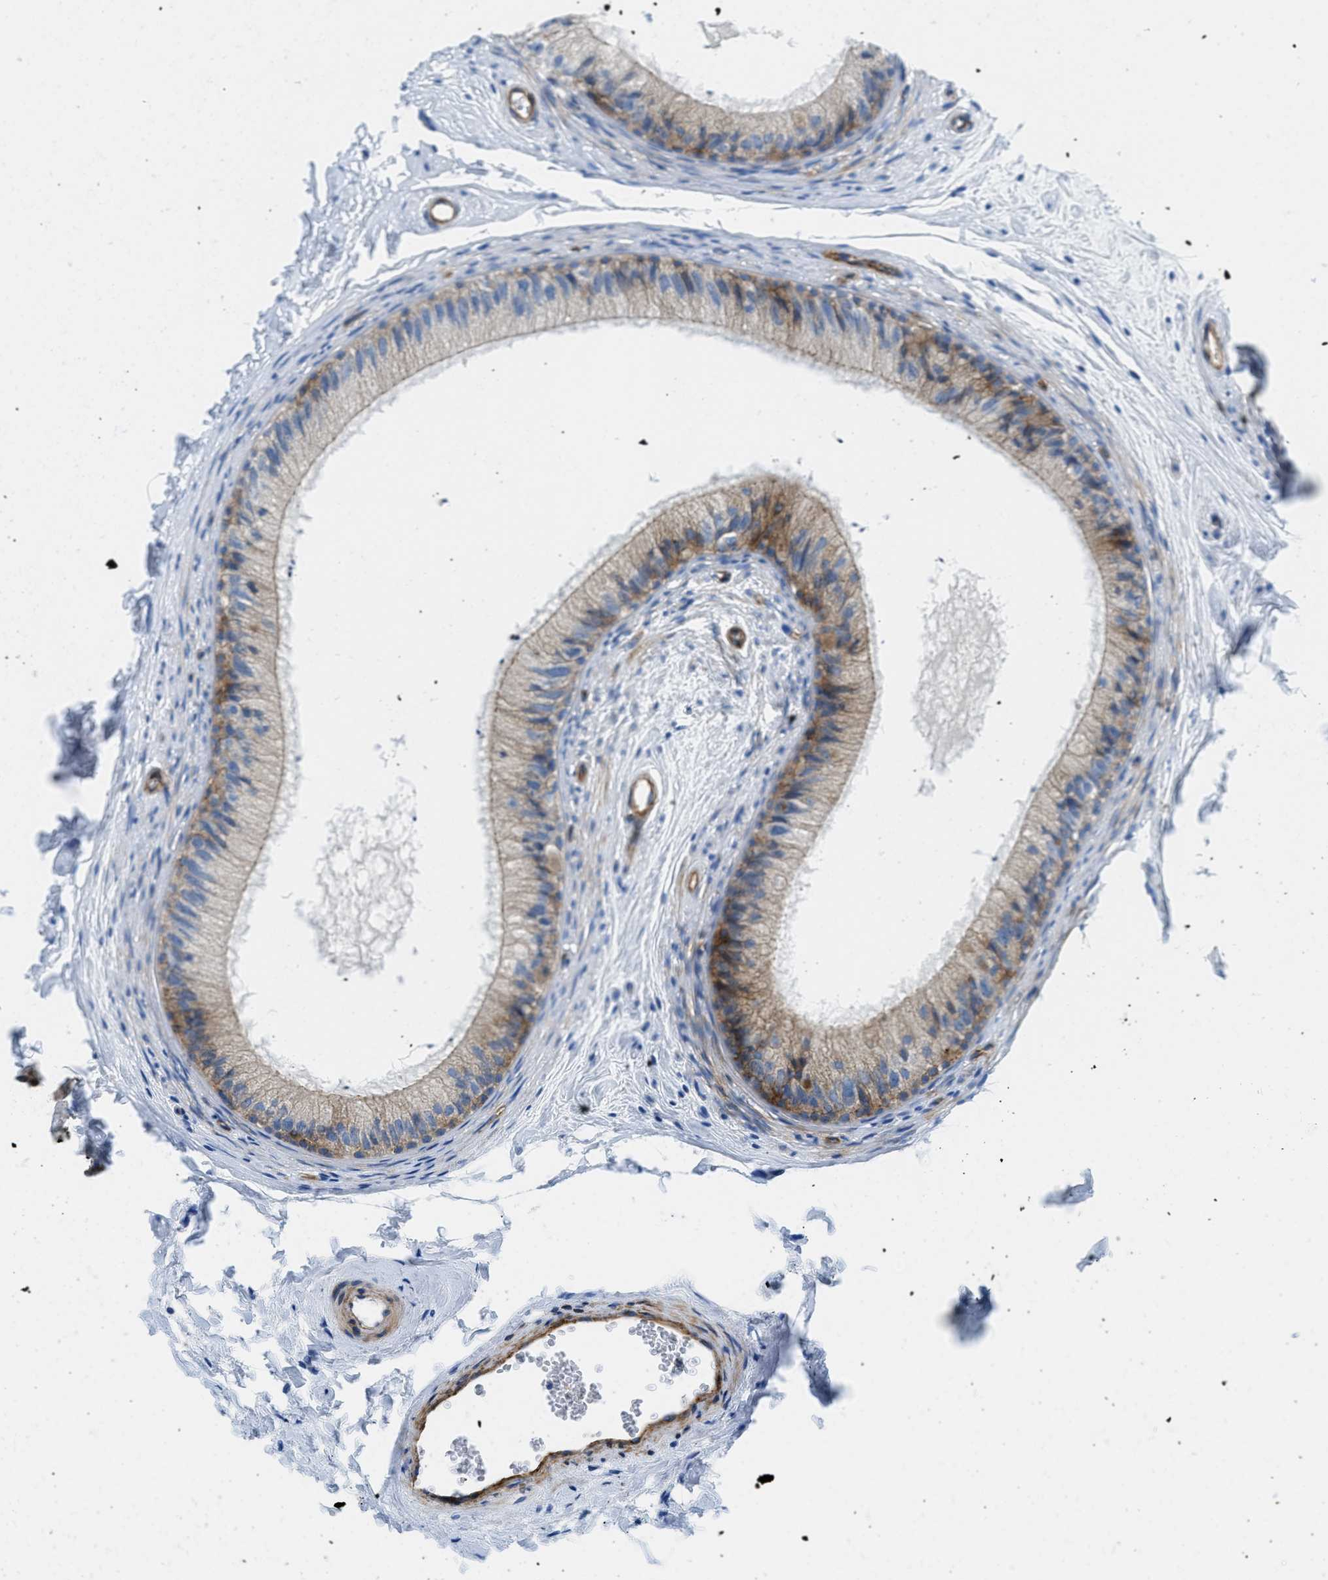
{"staining": {"intensity": "strong", "quantity": "25%-75%", "location": "cytoplasmic/membranous"}, "tissue": "epididymis", "cell_type": "Glandular cells", "image_type": "normal", "snomed": [{"axis": "morphology", "description": "Normal tissue, NOS"}, {"axis": "topography", "description": "Epididymis"}], "caption": "Epididymis stained with DAB immunohistochemistry shows high levels of strong cytoplasmic/membranous positivity in about 25%-75% of glandular cells.", "gene": "CUTA", "patient": {"sex": "male", "age": 56}}